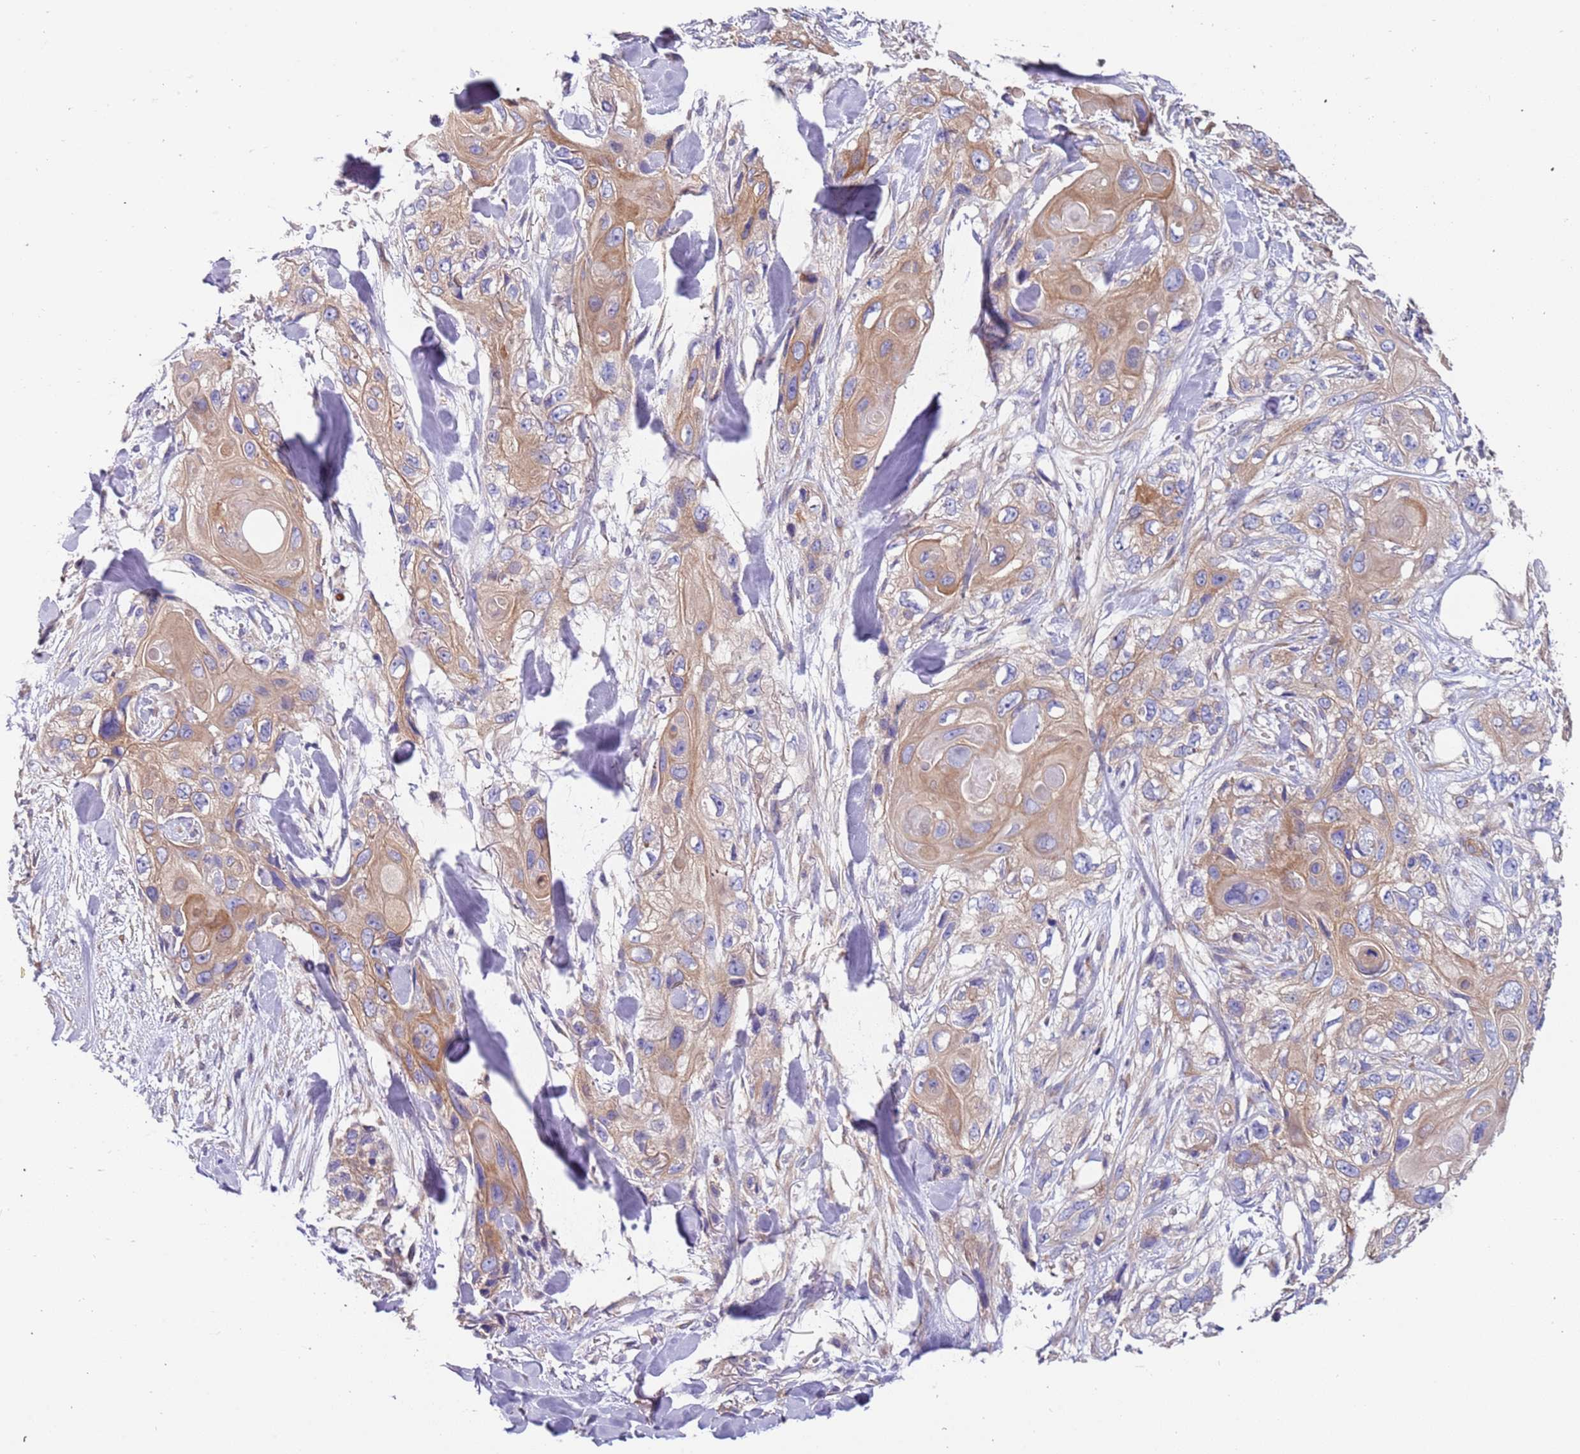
{"staining": {"intensity": "moderate", "quantity": ">75%", "location": "cytoplasmic/membranous"}, "tissue": "skin cancer", "cell_type": "Tumor cells", "image_type": "cancer", "snomed": [{"axis": "morphology", "description": "Normal tissue, NOS"}, {"axis": "morphology", "description": "Squamous cell carcinoma, NOS"}, {"axis": "topography", "description": "Skin"}], "caption": "IHC histopathology image of neoplastic tissue: skin squamous cell carcinoma stained using immunohistochemistry exhibits medium levels of moderate protein expression localized specifically in the cytoplasmic/membranous of tumor cells, appearing as a cytoplasmic/membranous brown color.", "gene": "LAMB4", "patient": {"sex": "male", "age": 72}}